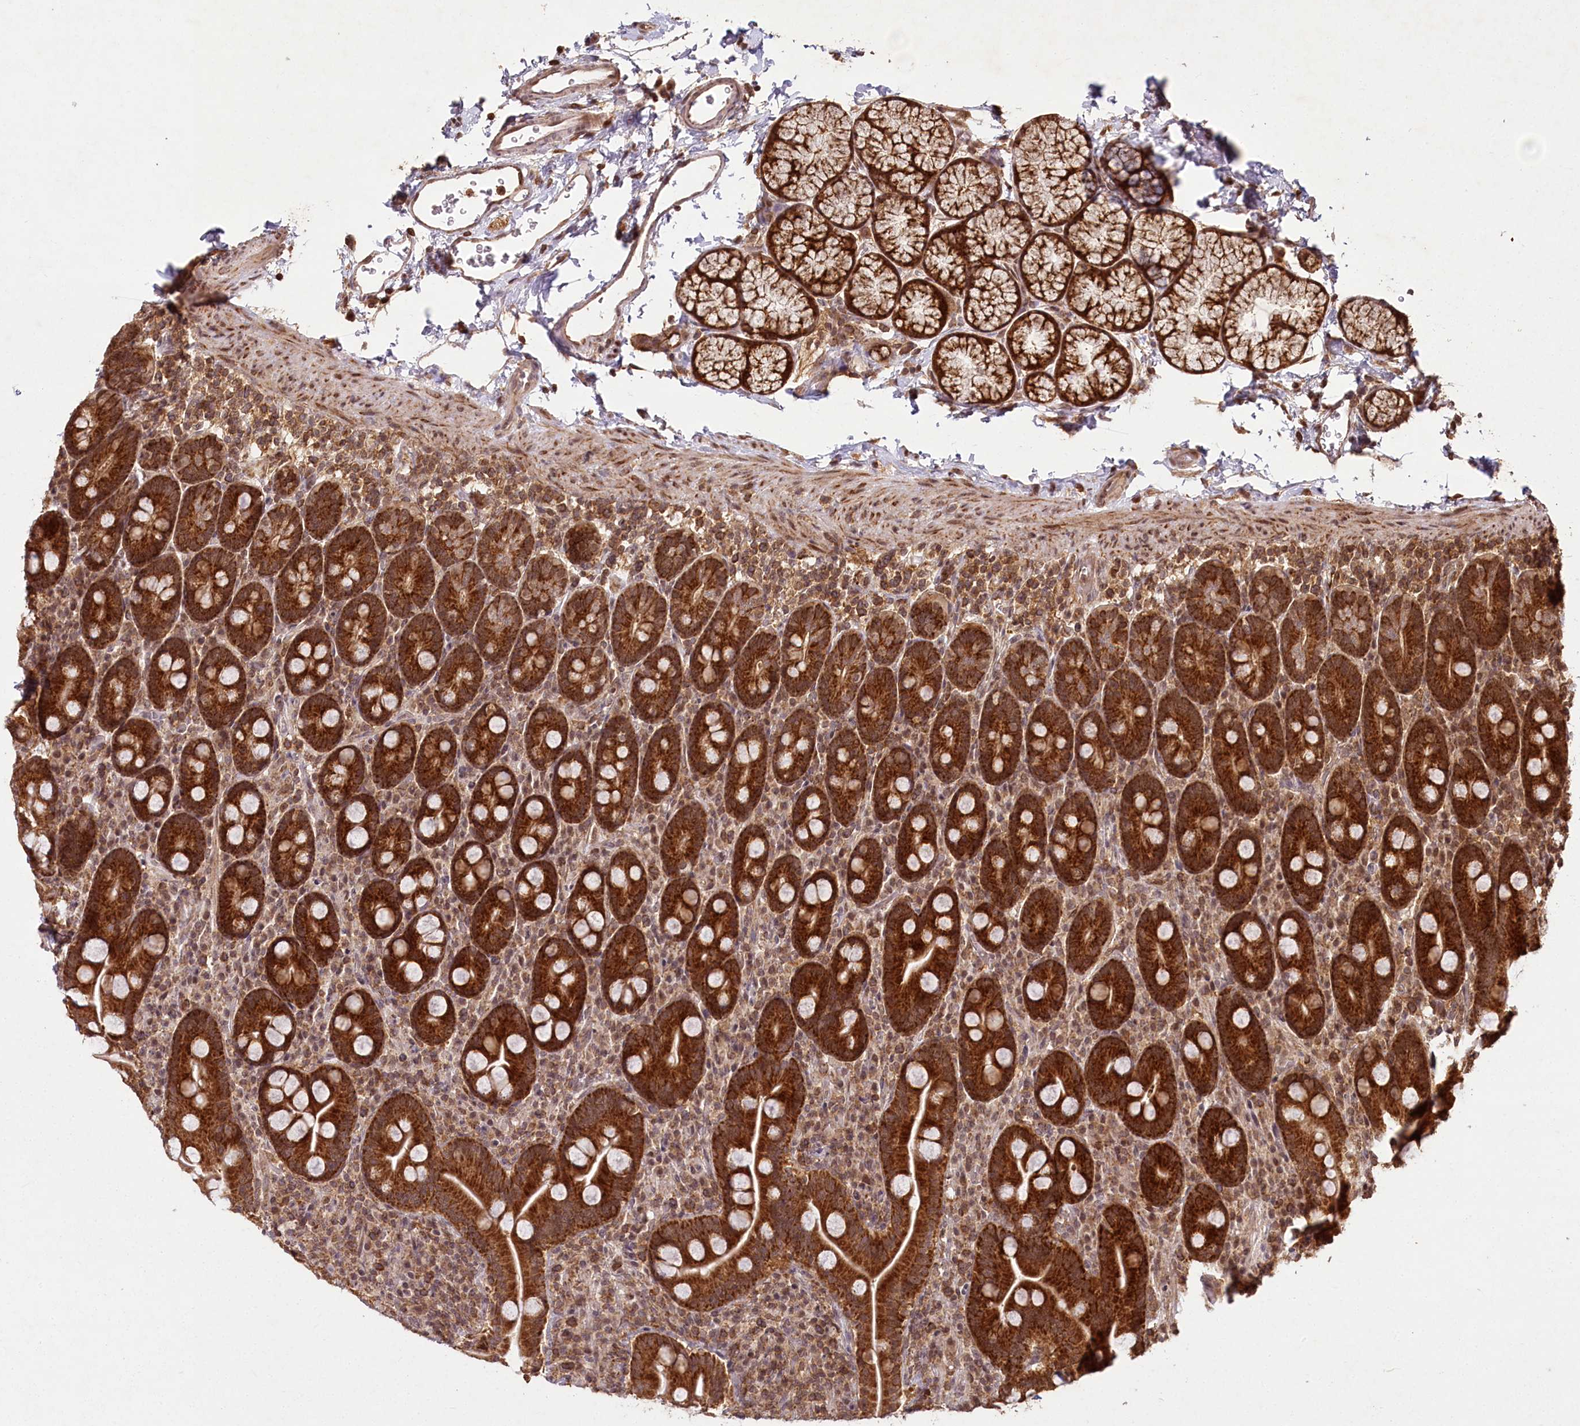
{"staining": {"intensity": "strong", "quantity": ">75%", "location": "cytoplasmic/membranous"}, "tissue": "duodenum", "cell_type": "Glandular cells", "image_type": "normal", "snomed": [{"axis": "morphology", "description": "Normal tissue, NOS"}, {"axis": "topography", "description": "Duodenum"}], "caption": "Approximately >75% of glandular cells in normal human duodenum demonstrate strong cytoplasmic/membranous protein expression as visualized by brown immunohistochemical staining.", "gene": "MICU1", "patient": {"sex": "male", "age": 35}}